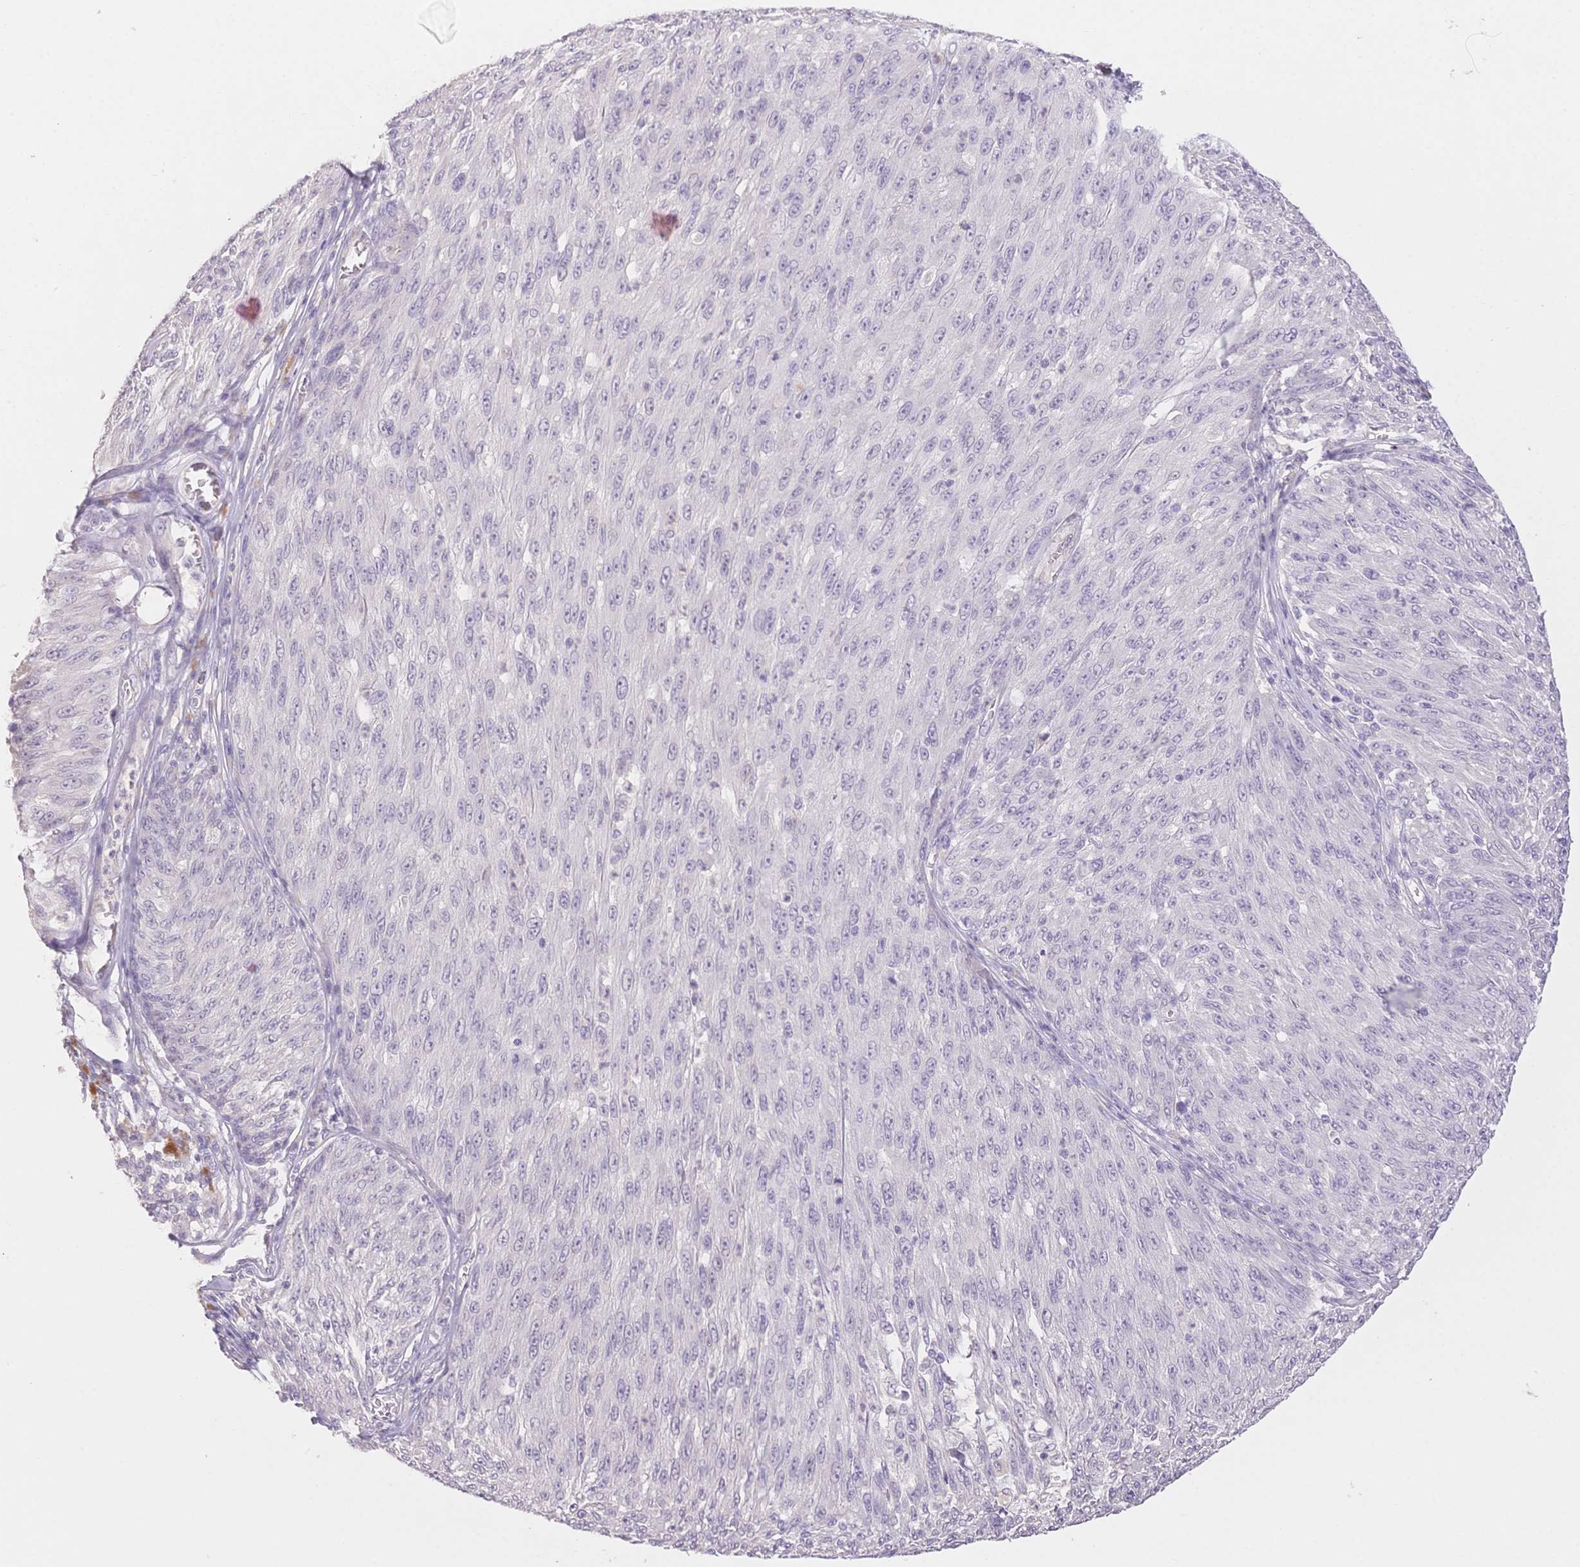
{"staining": {"intensity": "negative", "quantity": "none", "location": "none"}, "tissue": "melanoma", "cell_type": "Tumor cells", "image_type": "cancer", "snomed": [{"axis": "morphology", "description": "Malignant melanoma, NOS"}, {"axis": "topography", "description": "Skin"}], "caption": "Malignant melanoma stained for a protein using immunohistochemistry (IHC) demonstrates no expression tumor cells.", "gene": "SUV39H2", "patient": {"sex": "male", "age": 85}}